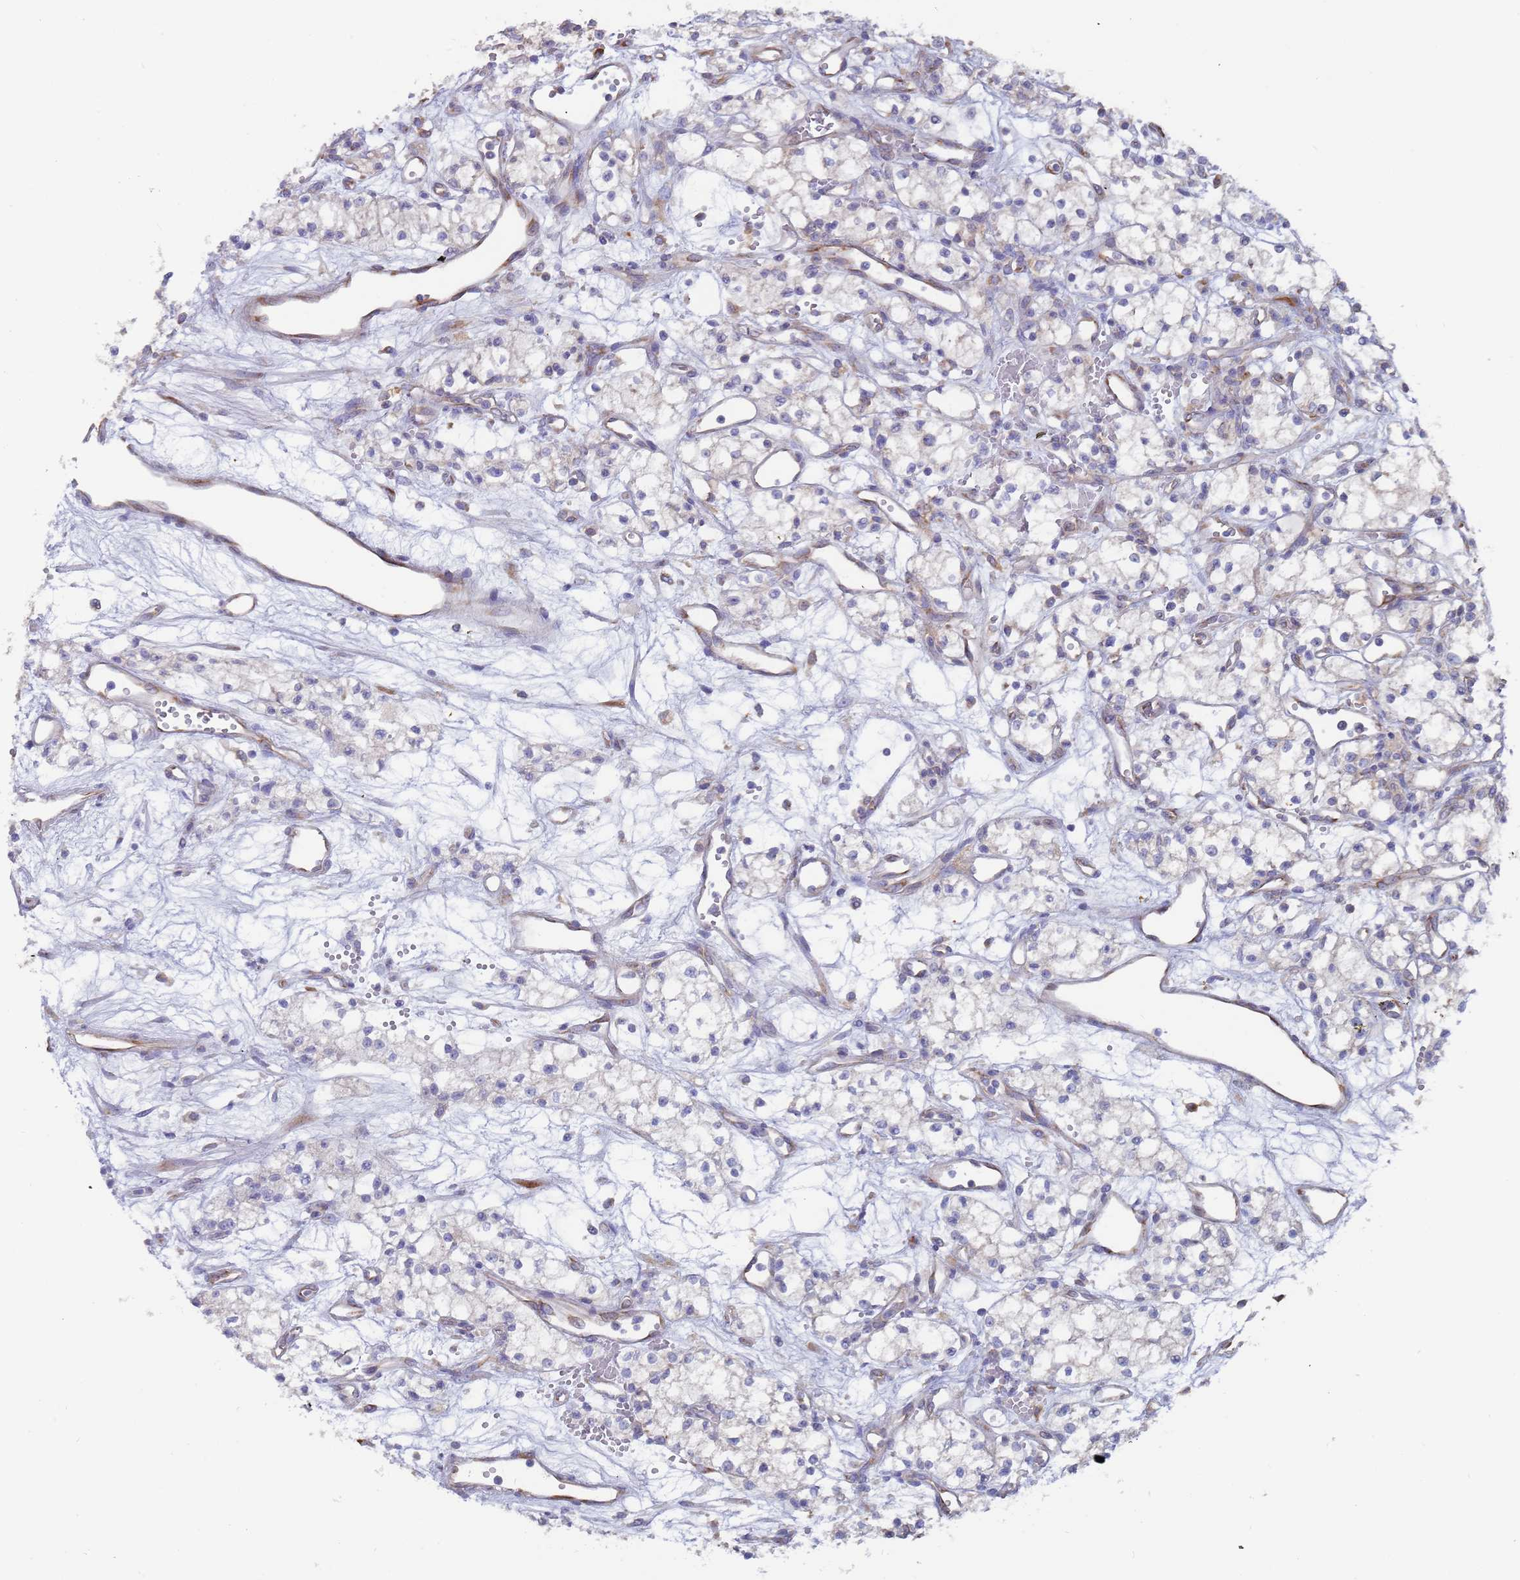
{"staining": {"intensity": "negative", "quantity": "none", "location": "none"}, "tissue": "renal cancer", "cell_type": "Tumor cells", "image_type": "cancer", "snomed": [{"axis": "morphology", "description": "Adenocarcinoma, NOS"}, {"axis": "topography", "description": "Kidney"}], "caption": "The micrograph displays no staining of tumor cells in renal adenocarcinoma.", "gene": "ZNF844", "patient": {"sex": "male", "age": 59}}